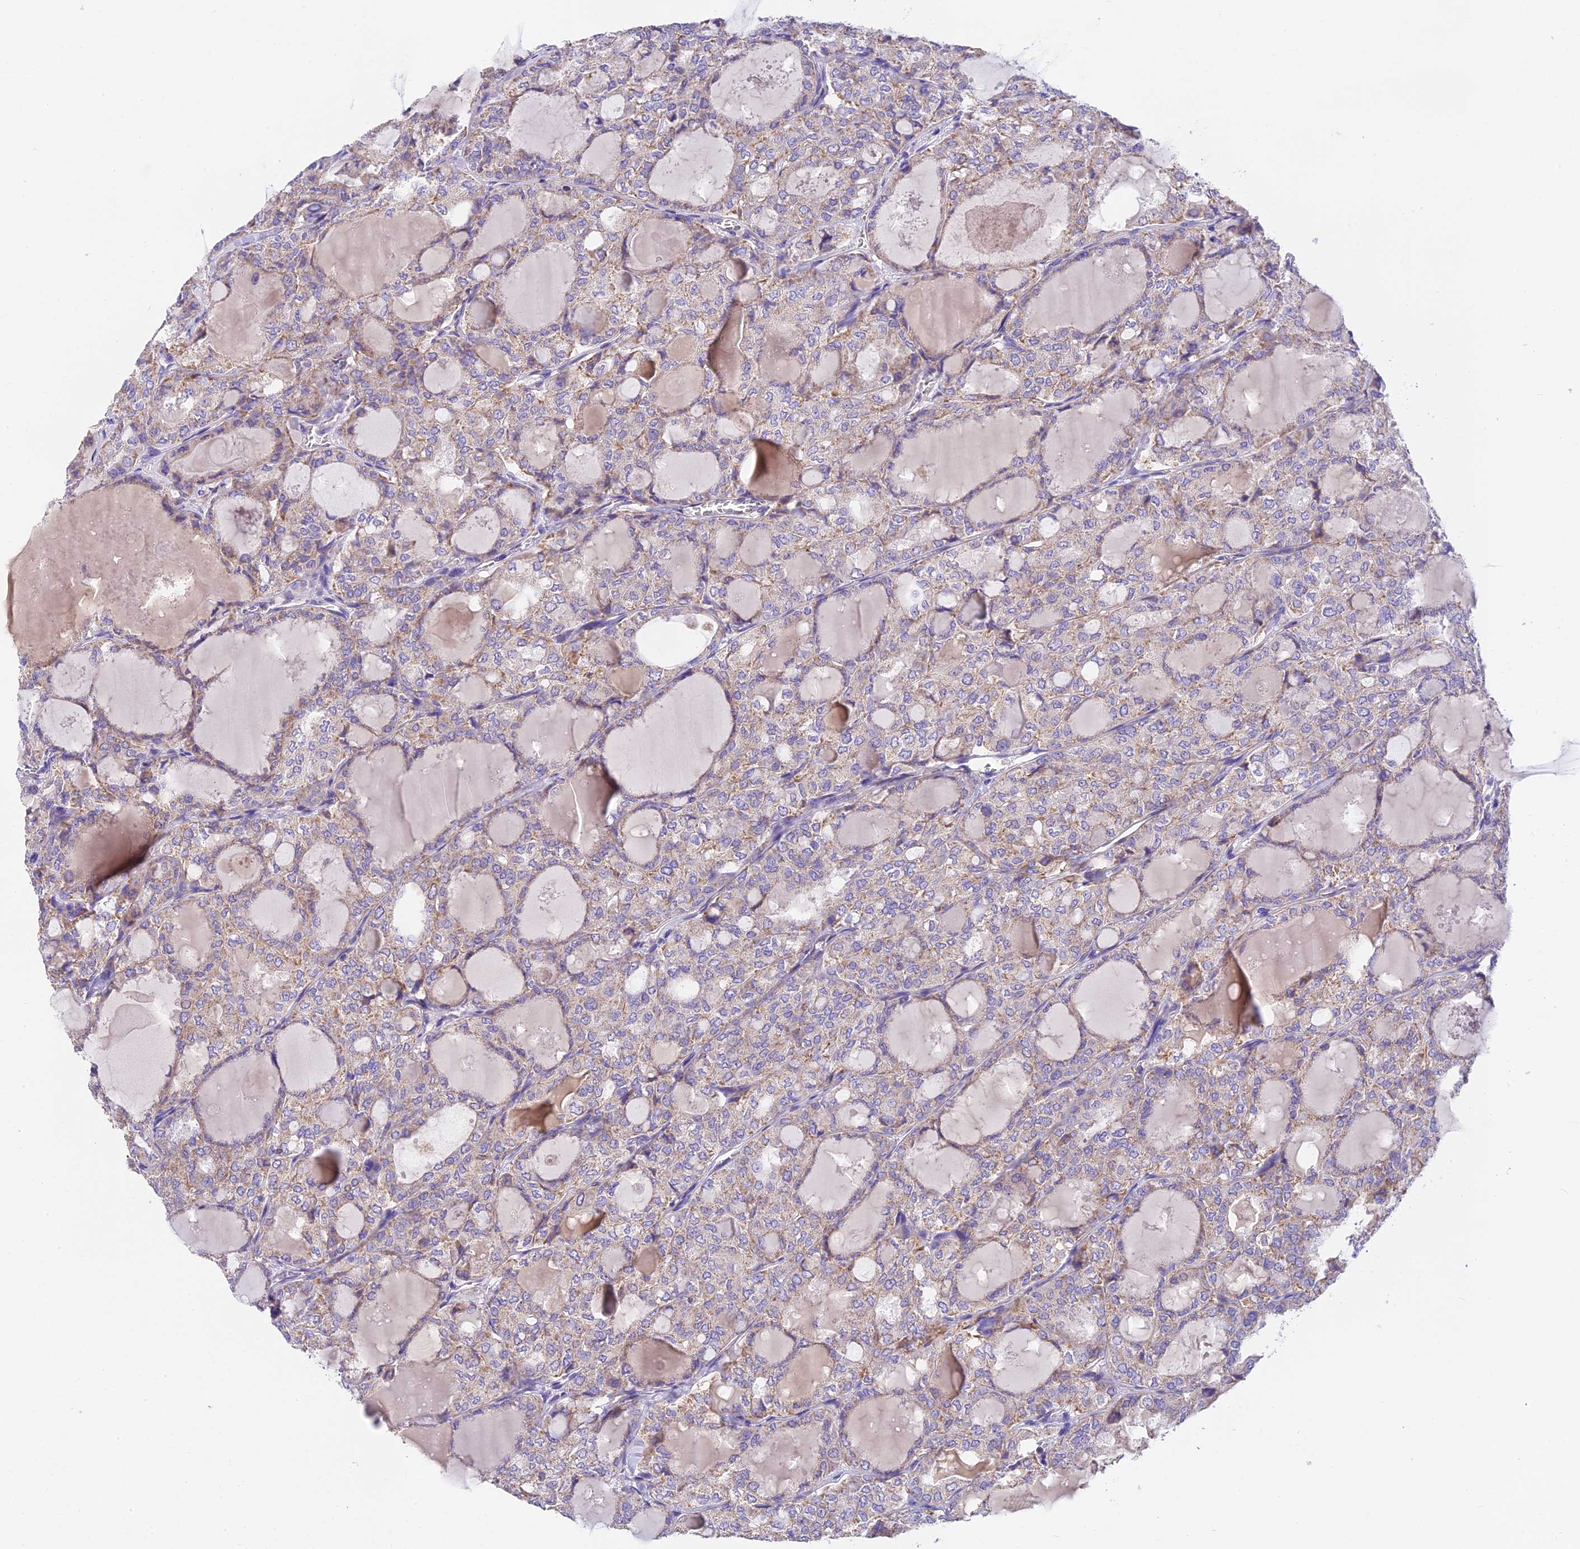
{"staining": {"intensity": "weak", "quantity": "25%-75%", "location": "cytoplasmic/membranous"}, "tissue": "thyroid cancer", "cell_type": "Tumor cells", "image_type": "cancer", "snomed": [{"axis": "morphology", "description": "Follicular adenoma carcinoma, NOS"}, {"axis": "topography", "description": "Thyroid gland"}], "caption": "Follicular adenoma carcinoma (thyroid) stained with DAB IHC demonstrates low levels of weak cytoplasmic/membranous staining in approximately 25%-75% of tumor cells. Using DAB (brown) and hematoxylin (blue) stains, captured at high magnification using brightfield microscopy.", "gene": "MGME1", "patient": {"sex": "male", "age": 75}}